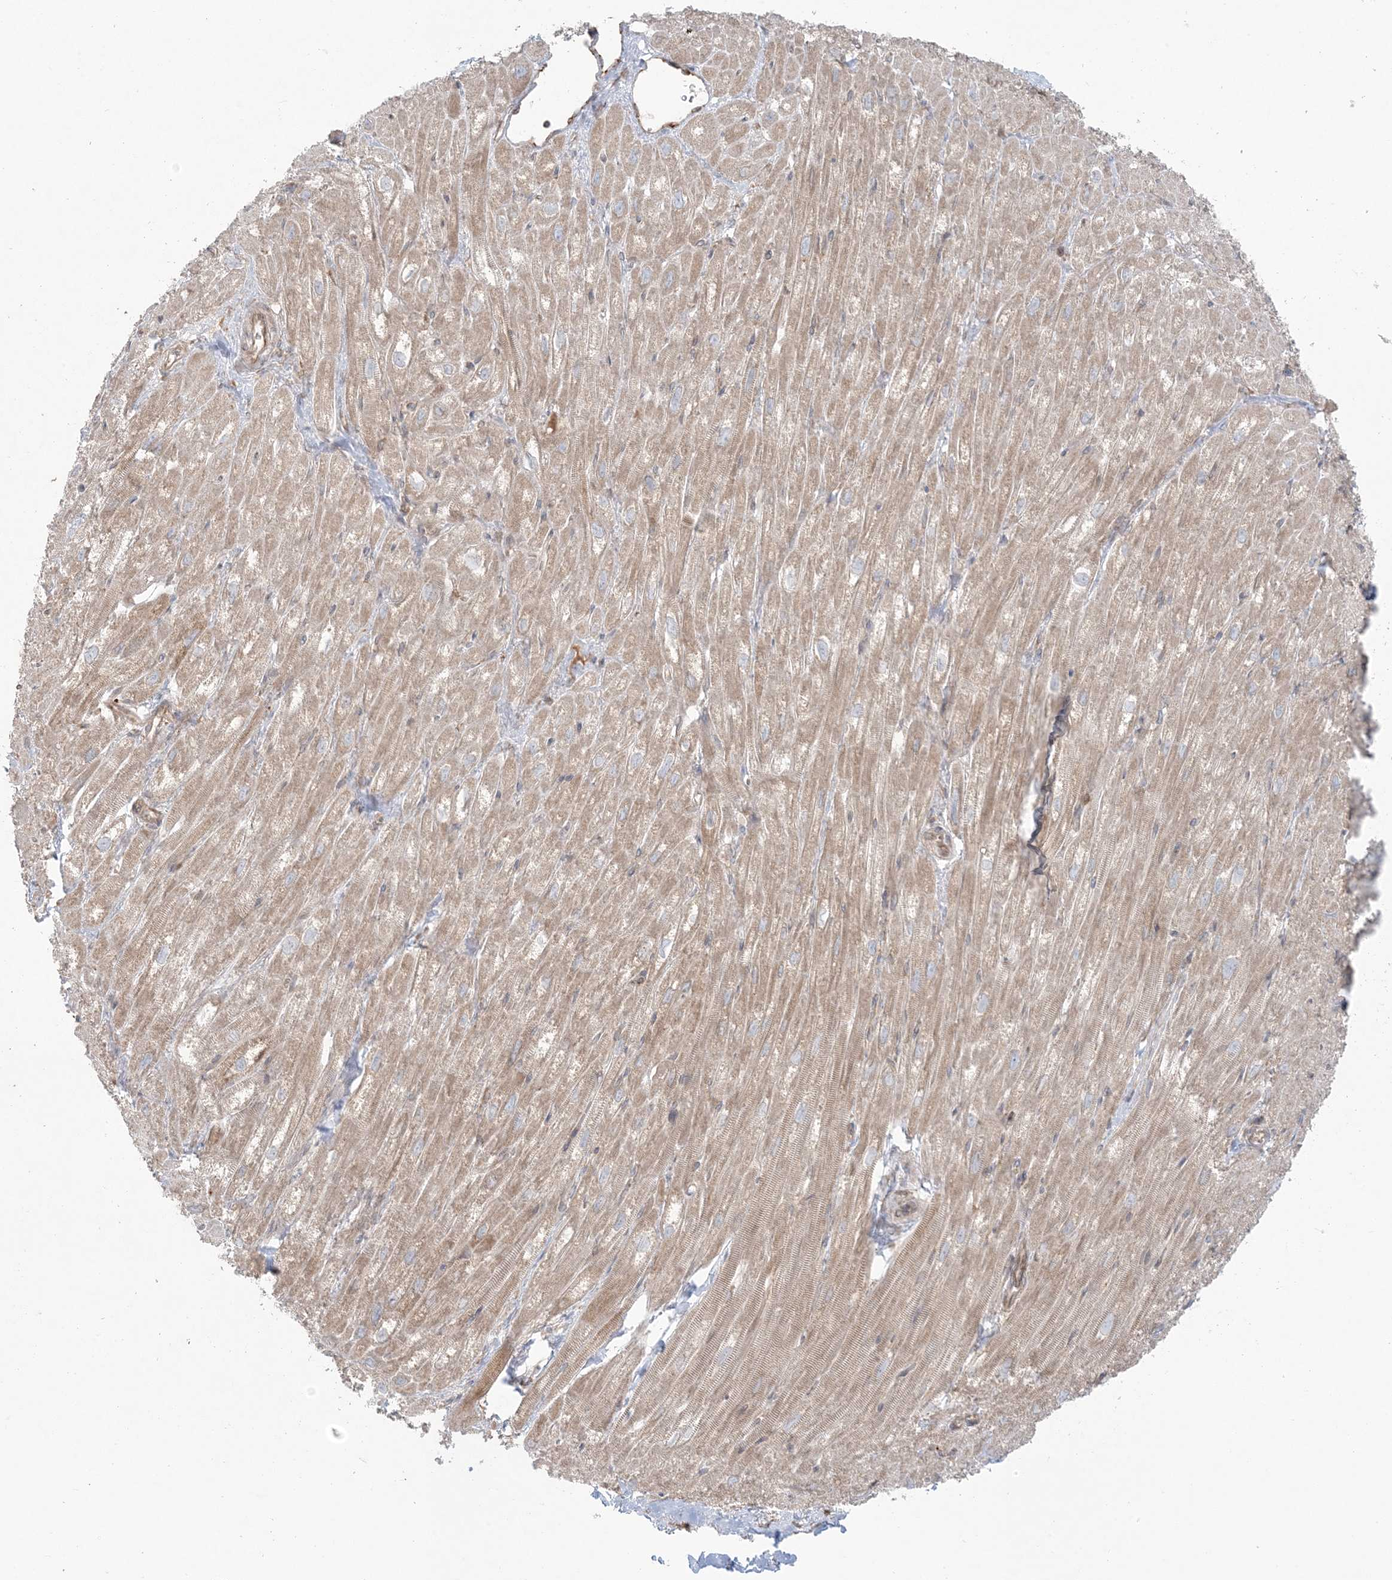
{"staining": {"intensity": "weak", "quantity": "25%-75%", "location": "cytoplasmic/membranous"}, "tissue": "heart muscle", "cell_type": "Cardiomyocytes", "image_type": "normal", "snomed": [{"axis": "morphology", "description": "Normal tissue, NOS"}, {"axis": "topography", "description": "Heart"}], "caption": "Immunohistochemistry (IHC) image of unremarkable heart muscle stained for a protein (brown), which displays low levels of weak cytoplasmic/membranous positivity in about 25%-75% of cardiomyocytes.", "gene": "UBXN4", "patient": {"sex": "male", "age": 50}}